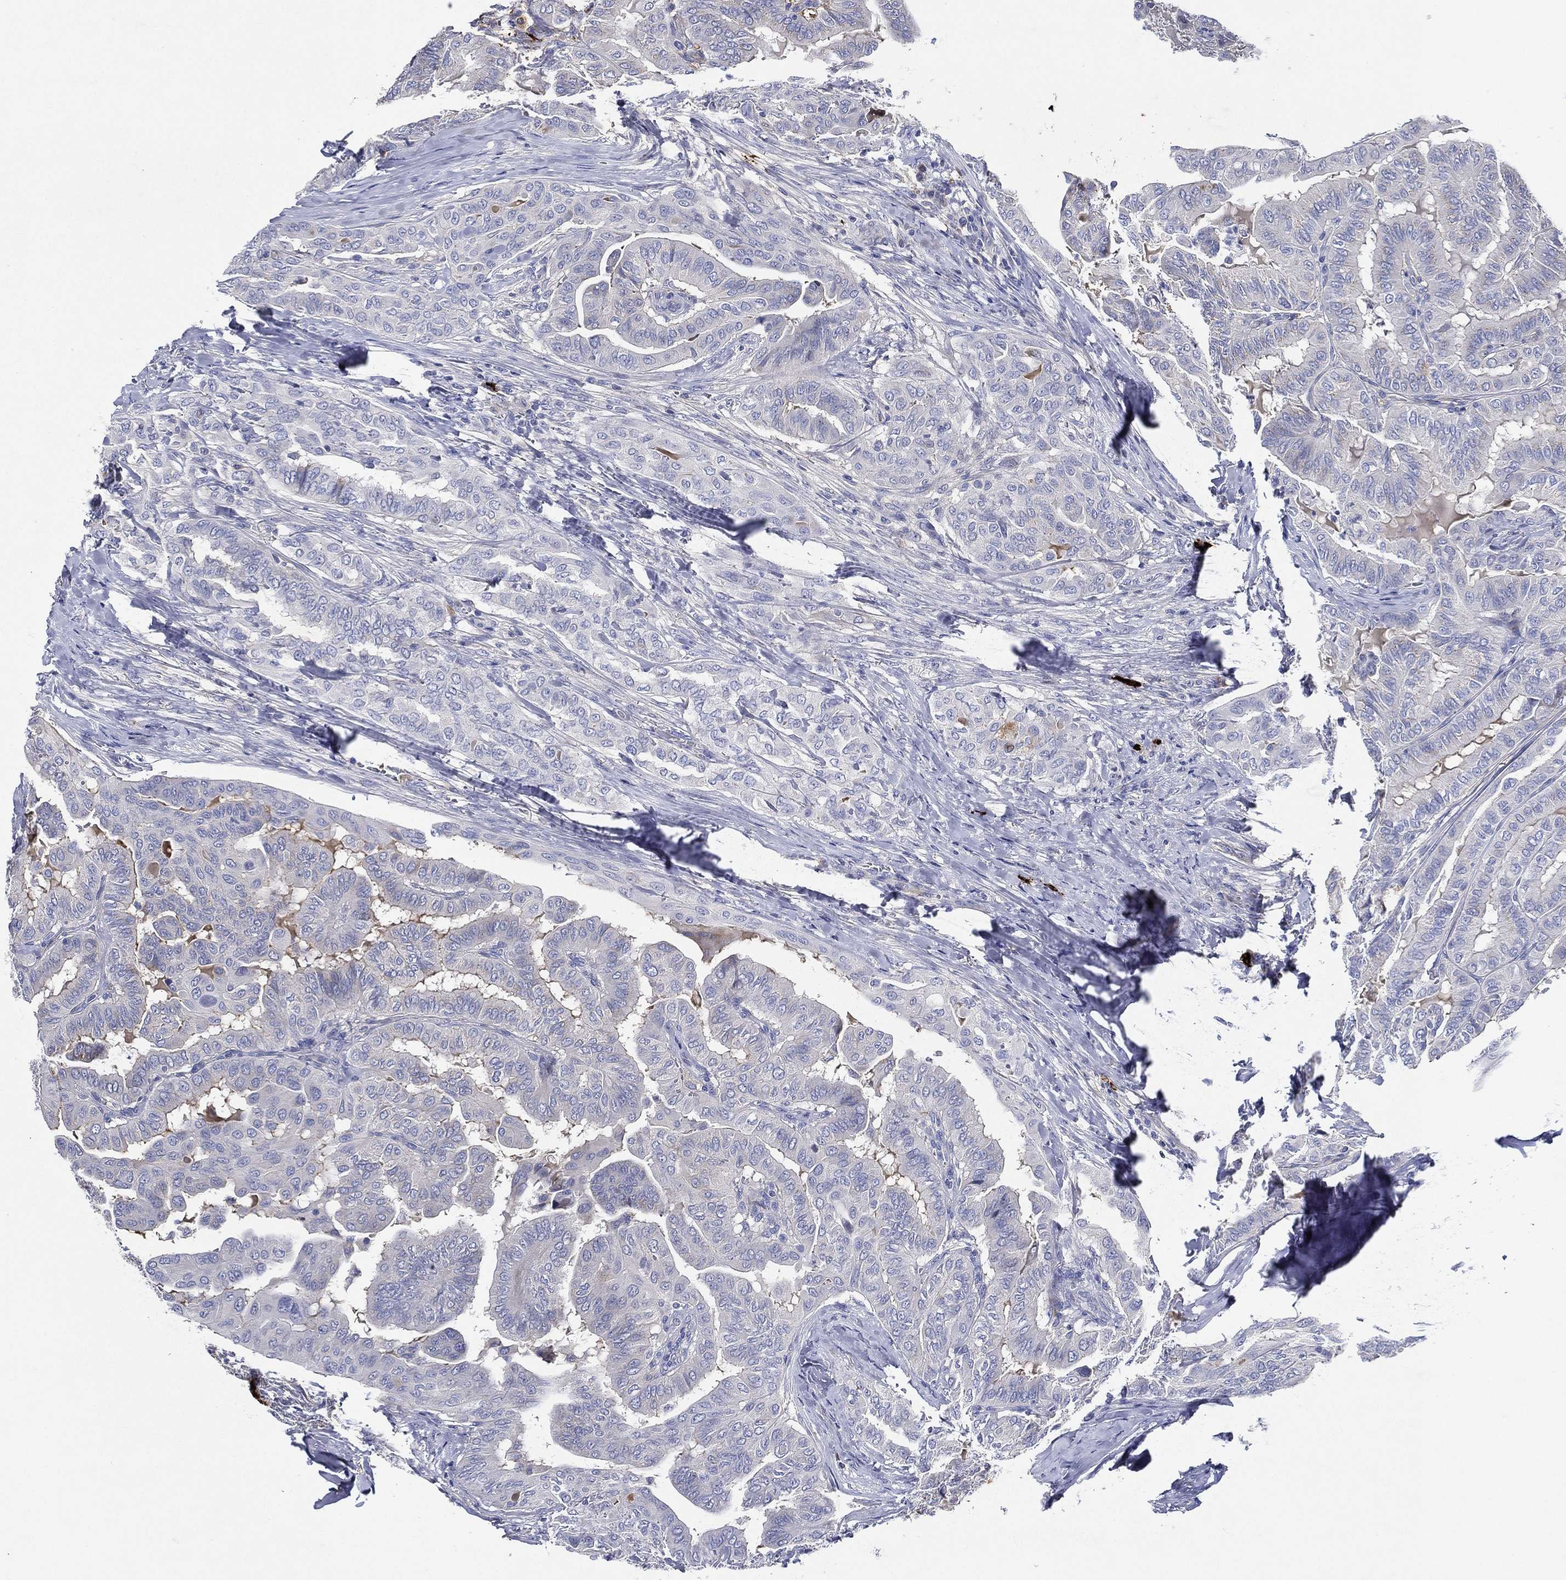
{"staining": {"intensity": "negative", "quantity": "none", "location": "none"}, "tissue": "thyroid cancer", "cell_type": "Tumor cells", "image_type": "cancer", "snomed": [{"axis": "morphology", "description": "Papillary adenocarcinoma, NOS"}, {"axis": "topography", "description": "Thyroid gland"}], "caption": "Human thyroid cancer (papillary adenocarcinoma) stained for a protein using immunohistochemistry (IHC) demonstrates no positivity in tumor cells.", "gene": "TMPRSS11D", "patient": {"sex": "female", "age": 68}}